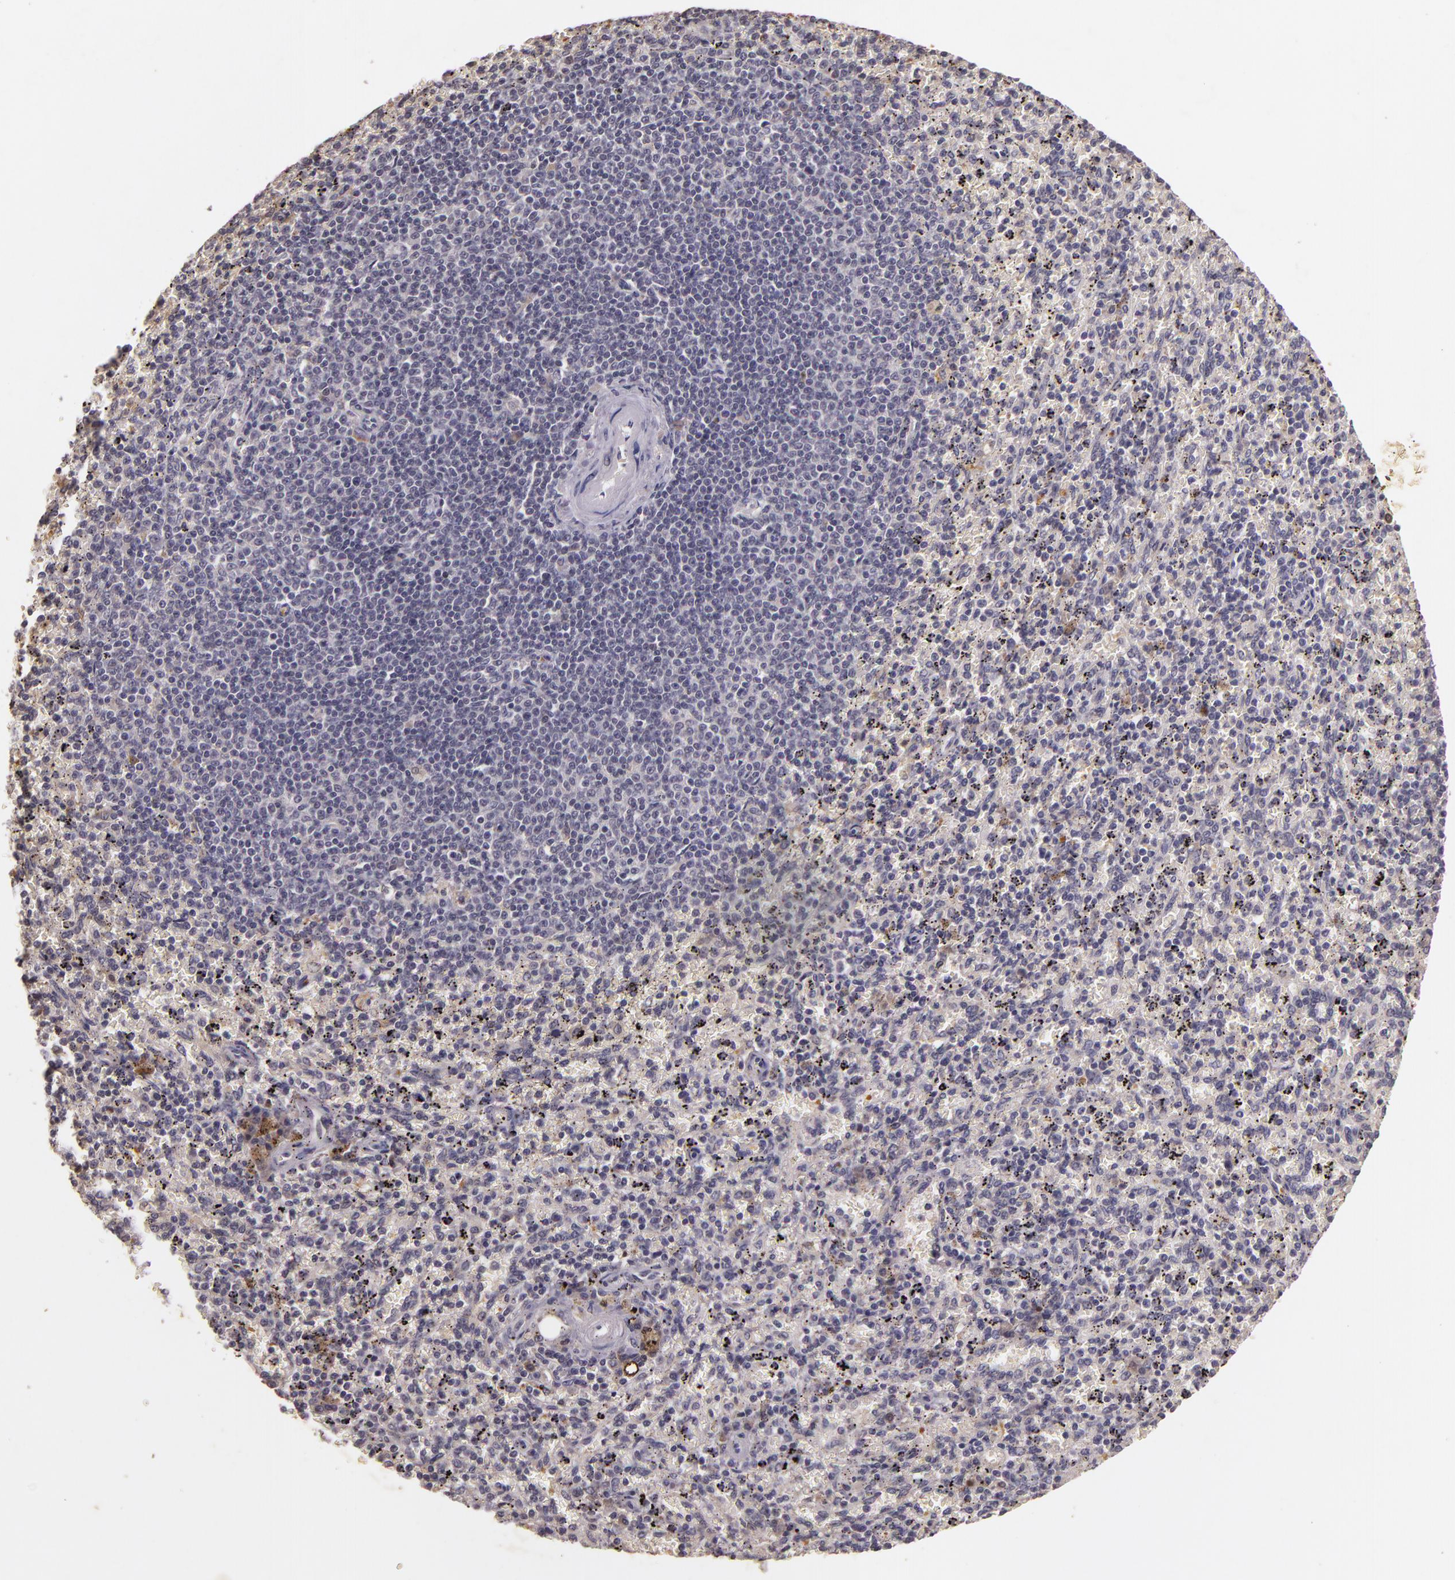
{"staining": {"intensity": "negative", "quantity": "none", "location": "none"}, "tissue": "spleen", "cell_type": "Cells in red pulp", "image_type": "normal", "snomed": [{"axis": "morphology", "description": "Normal tissue, NOS"}, {"axis": "topography", "description": "Spleen"}], "caption": "Immunohistochemistry (IHC) of benign human spleen exhibits no expression in cells in red pulp.", "gene": "TFF1", "patient": {"sex": "female", "age": 43}}